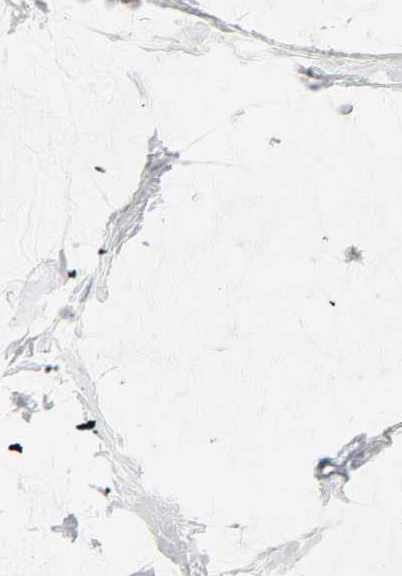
{"staining": {"intensity": "weak", "quantity": "25%-75%", "location": "cytoplasmic/membranous,nuclear"}, "tissue": "breast cancer", "cell_type": "Tumor cells", "image_type": "cancer", "snomed": [{"axis": "morphology", "description": "Duct carcinoma"}, {"axis": "topography", "description": "Breast"}], "caption": "Breast cancer (infiltrating ductal carcinoma) tissue exhibits weak cytoplasmic/membranous and nuclear positivity in approximately 25%-75% of tumor cells, visualized by immunohistochemistry.", "gene": "MAD1L1", "patient": {"sex": "female", "age": 93}}